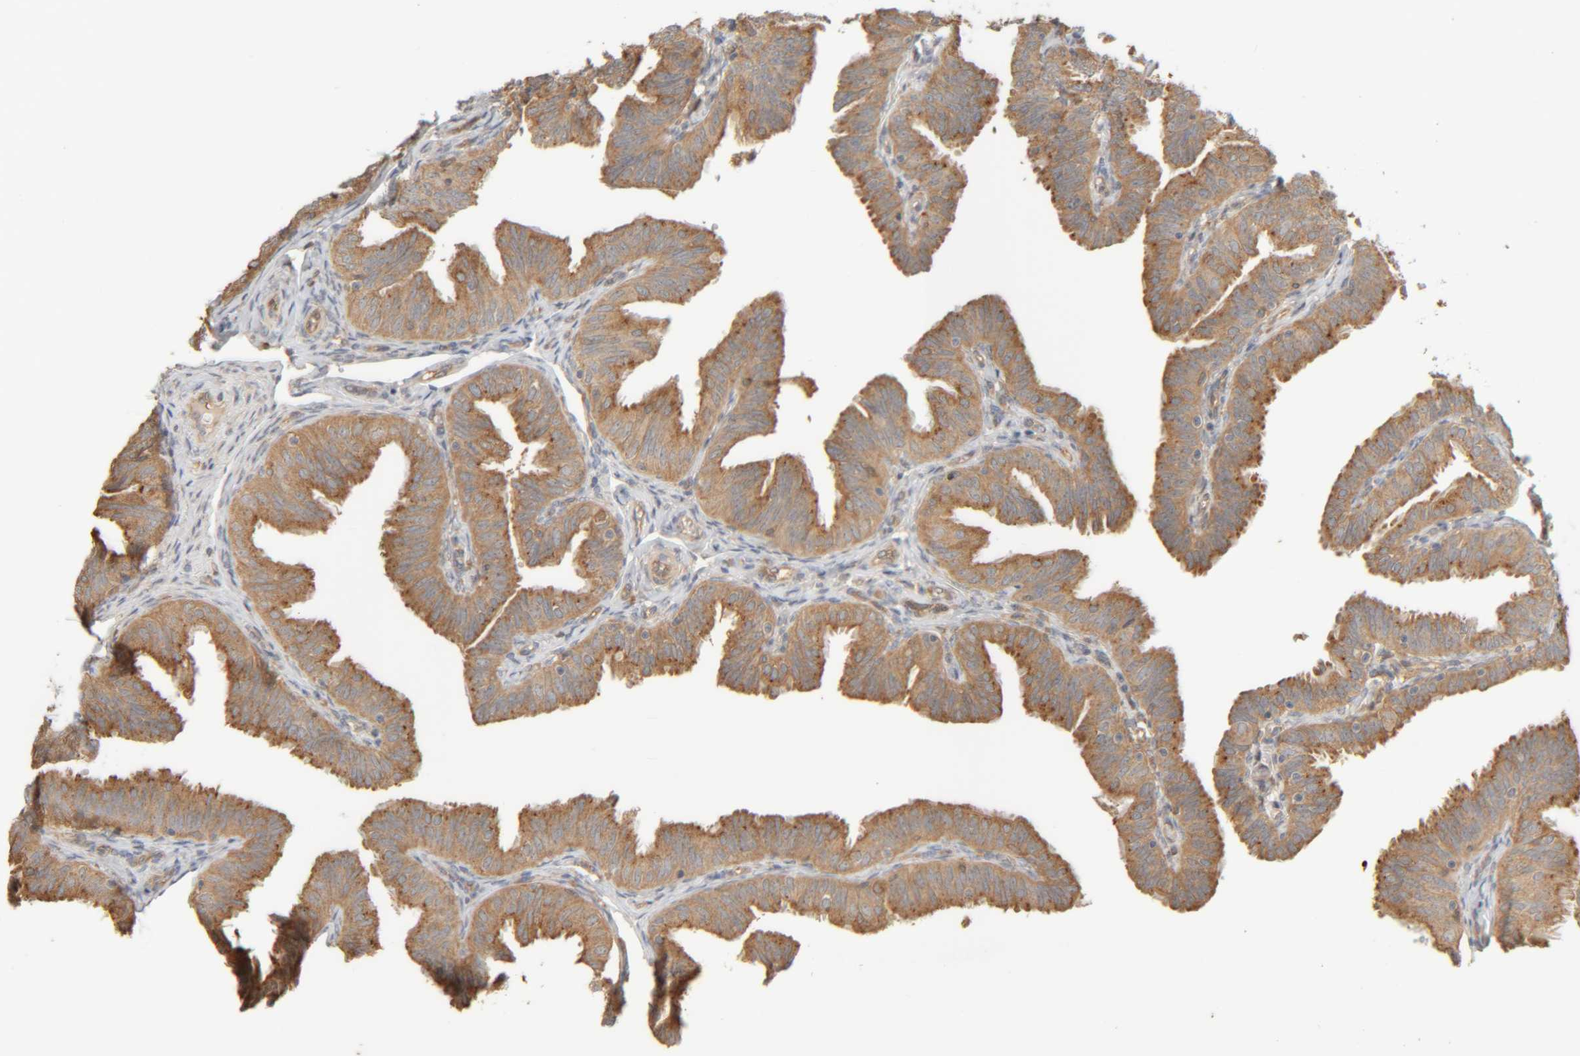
{"staining": {"intensity": "moderate", "quantity": ">75%", "location": "cytoplasmic/membranous"}, "tissue": "fallopian tube", "cell_type": "Glandular cells", "image_type": "normal", "snomed": [{"axis": "morphology", "description": "Normal tissue, NOS"}, {"axis": "topography", "description": "Fallopian tube"}], "caption": "High-power microscopy captured an immunohistochemistry photomicrograph of unremarkable fallopian tube, revealing moderate cytoplasmic/membranous expression in approximately >75% of glandular cells. Immunohistochemistry (ihc) stains the protein in brown and the nuclei are stained blue.", "gene": "TMEM192", "patient": {"sex": "female", "age": 35}}